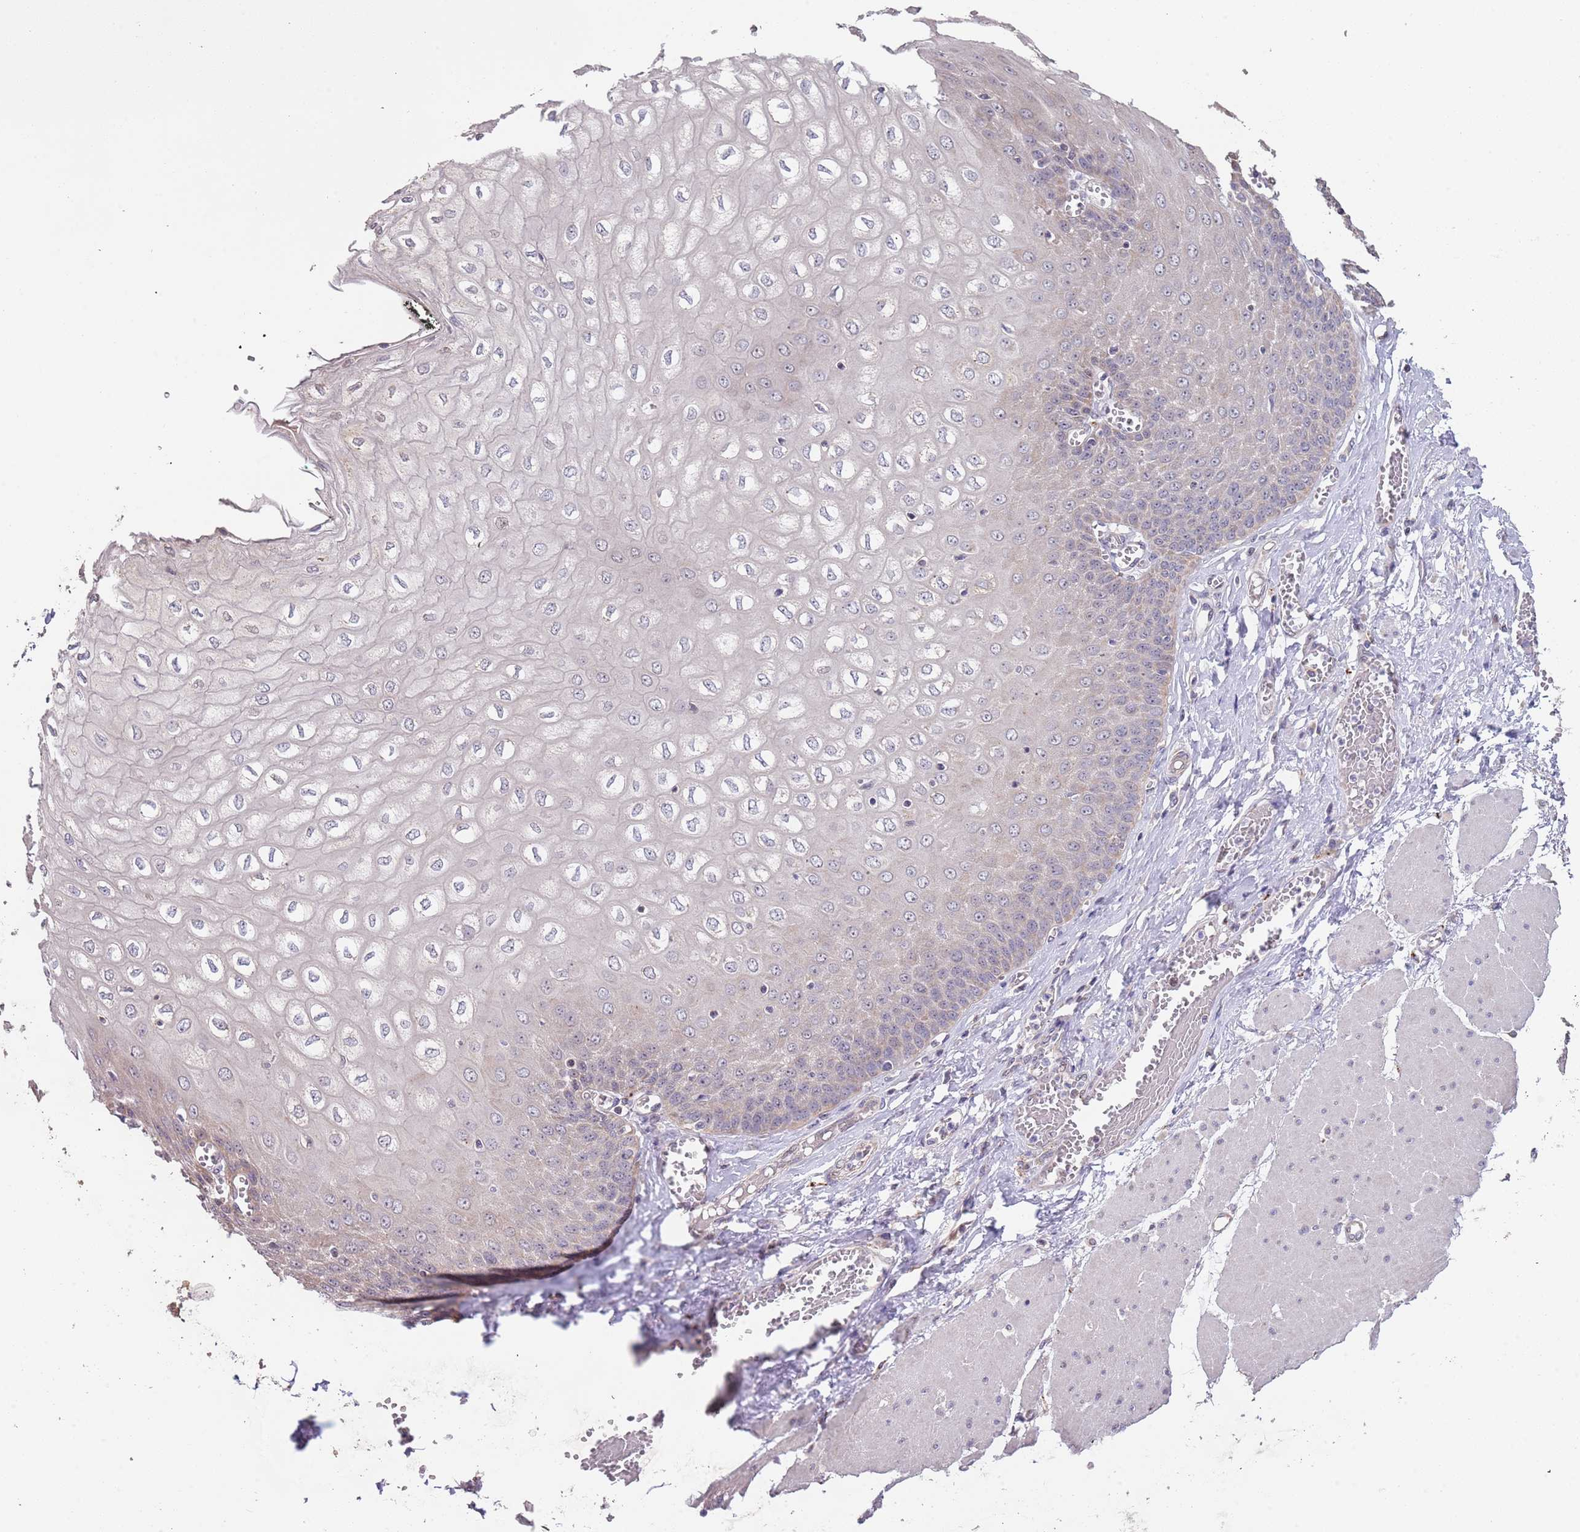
{"staining": {"intensity": "negative", "quantity": "none", "location": "none"}, "tissue": "esophagus", "cell_type": "Squamous epithelial cells", "image_type": "normal", "snomed": [{"axis": "morphology", "description": "Normal tissue, NOS"}, {"axis": "topography", "description": "Esophagus"}], "caption": "Human esophagus stained for a protein using IHC reveals no positivity in squamous epithelial cells.", "gene": "TMEM64", "patient": {"sex": "male", "age": 60}}